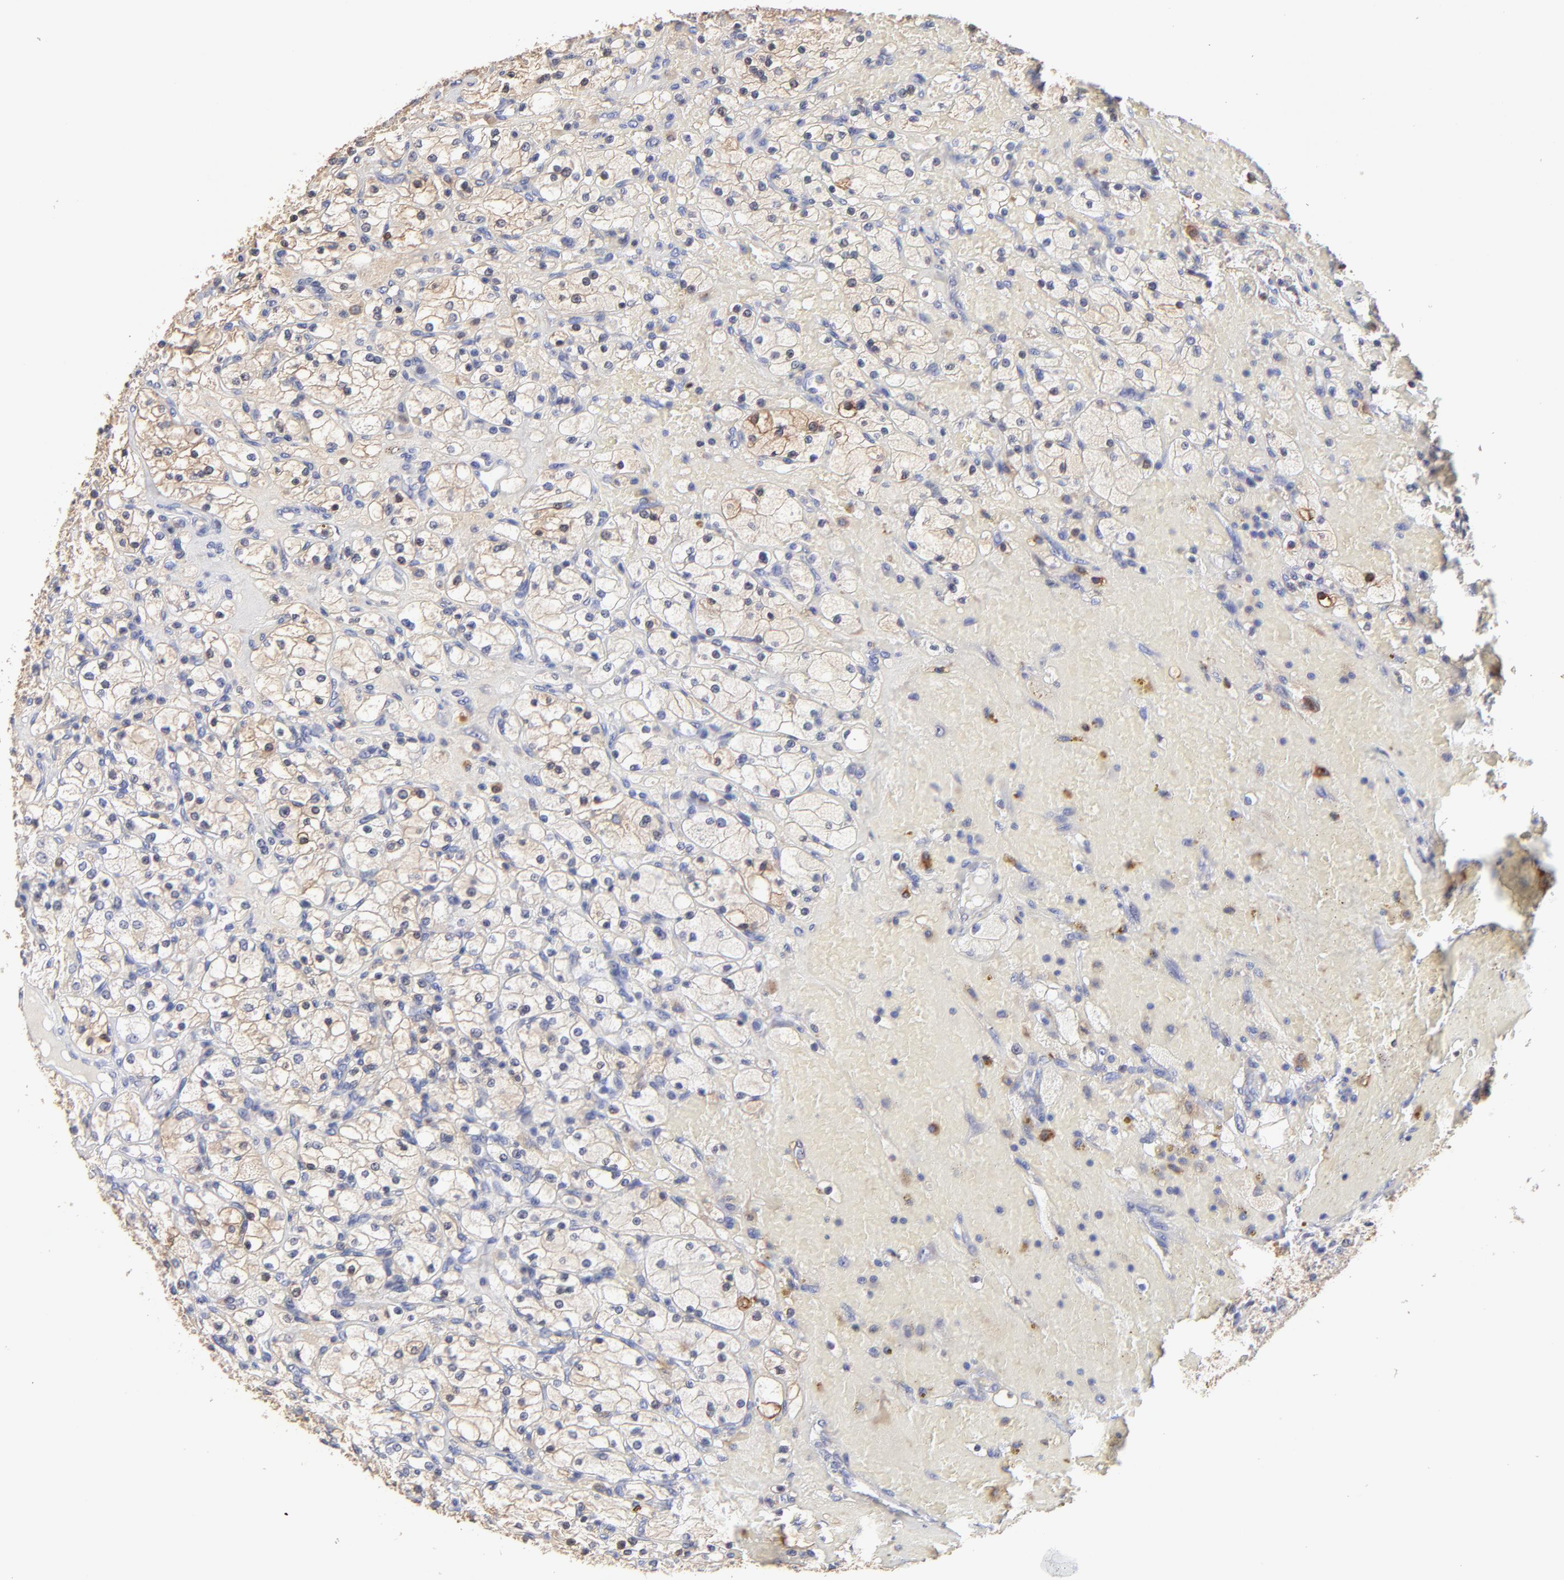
{"staining": {"intensity": "weak", "quantity": "<25%", "location": "cytoplasmic/membranous"}, "tissue": "renal cancer", "cell_type": "Tumor cells", "image_type": "cancer", "snomed": [{"axis": "morphology", "description": "Adenocarcinoma, NOS"}, {"axis": "topography", "description": "Kidney"}], "caption": "A high-resolution image shows immunohistochemistry staining of renal cancer, which displays no significant expression in tumor cells. (Stains: DAB IHC with hematoxylin counter stain, Microscopy: brightfield microscopy at high magnification).", "gene": "SMARCA1", "patient": {"sex": "female", "age": 83}}